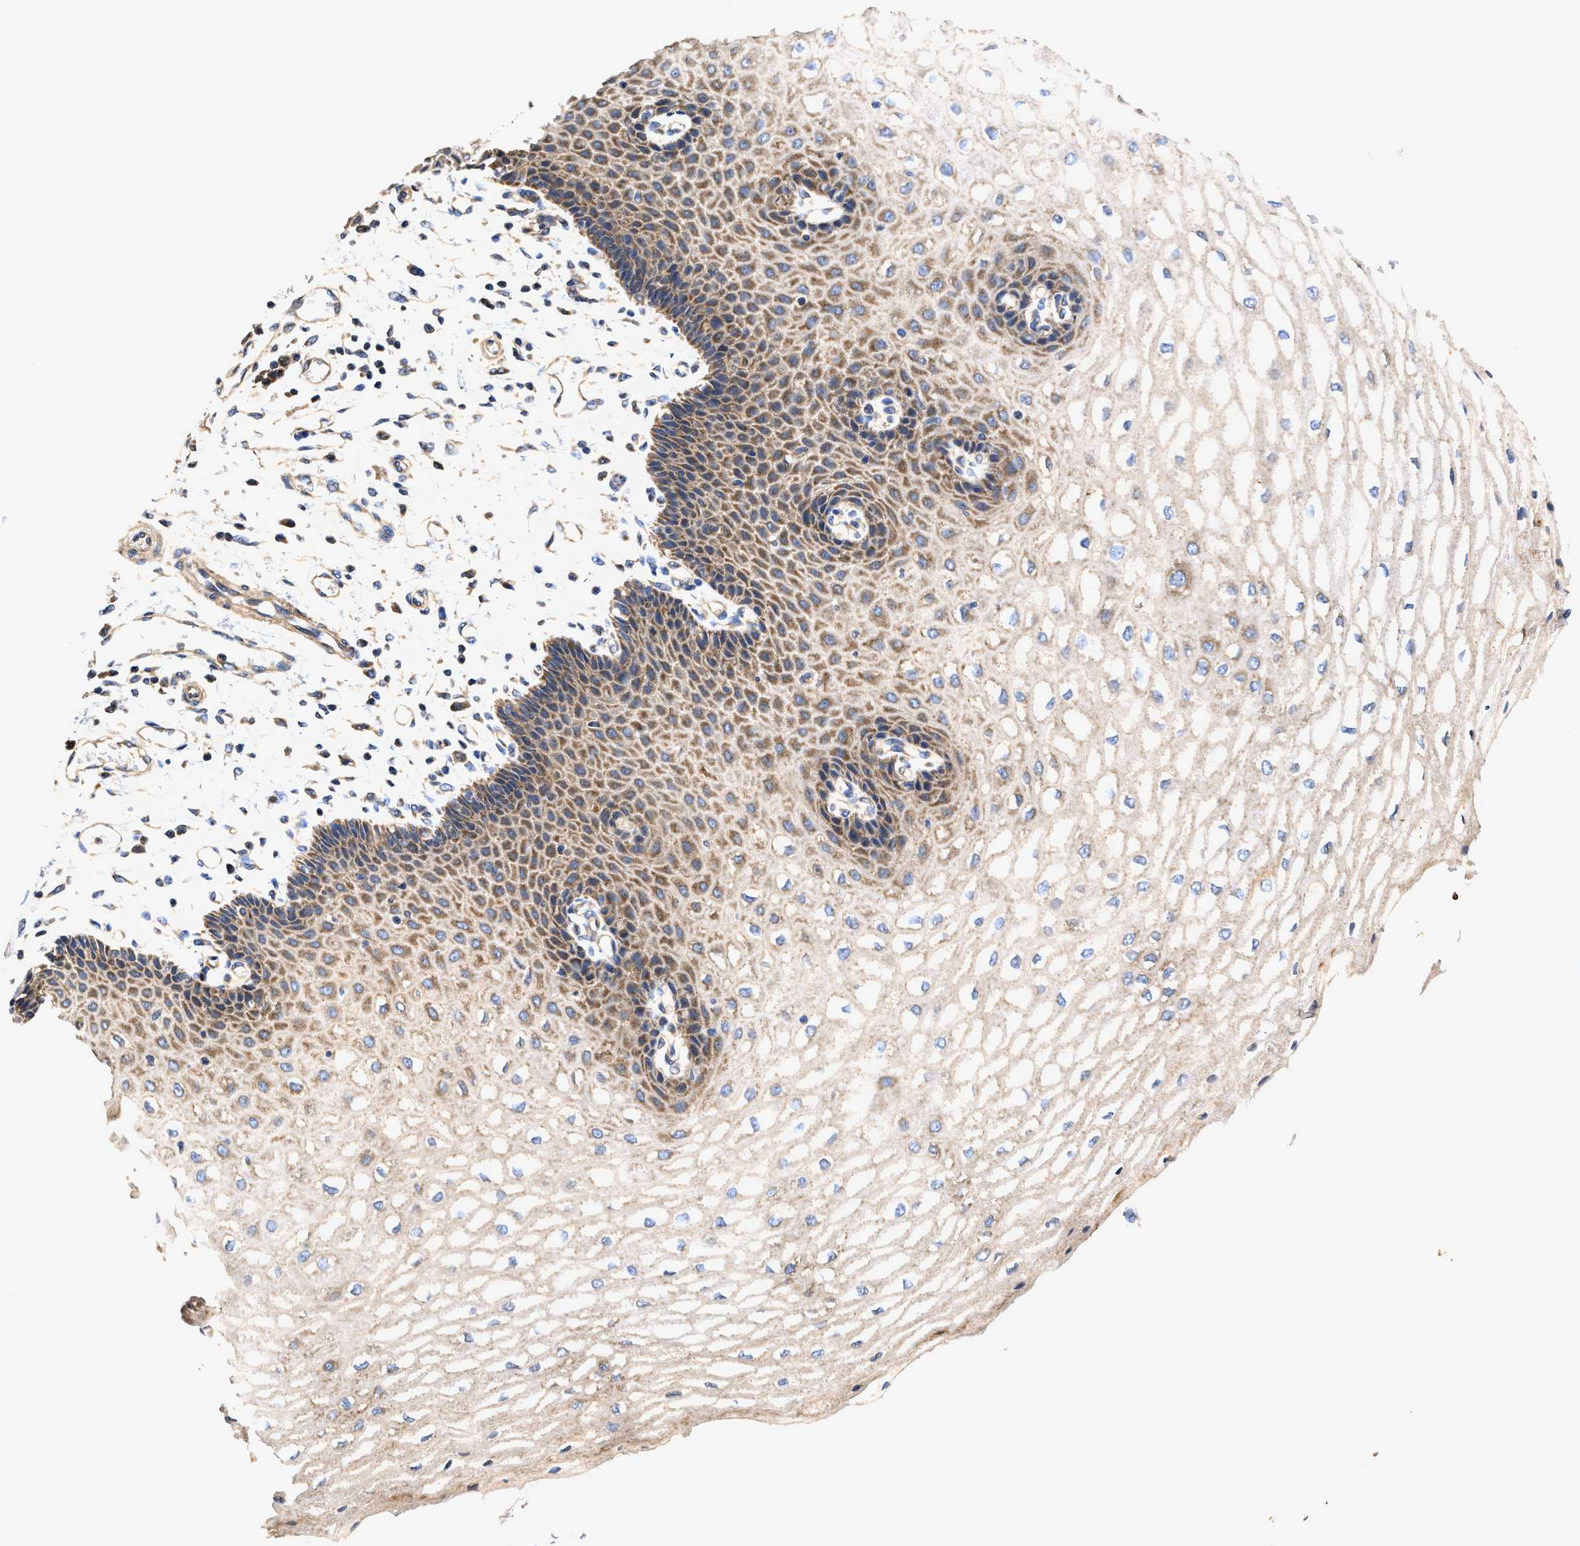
{"staining": {"intensity": "moderate", "quantity": ">75%", "location": "cytoplasmic/membranous"}, "tissue": "esophagus", "cell_type": "Squamous epithelial cells", "image_type": "normal", "snomed": [{"axis": "morphology", "description": "Normal tissue, NOS"}, {"axis": "topography", "description": "Esophagus"}], "caption": "A micrograph of esophagus stained for a protein demonstrates moderate cytoplasmic/membranous brown staining in squamous epithelial cells.", "gene": "EFNA4", "patient": {"sex": "male", "age": 54}}